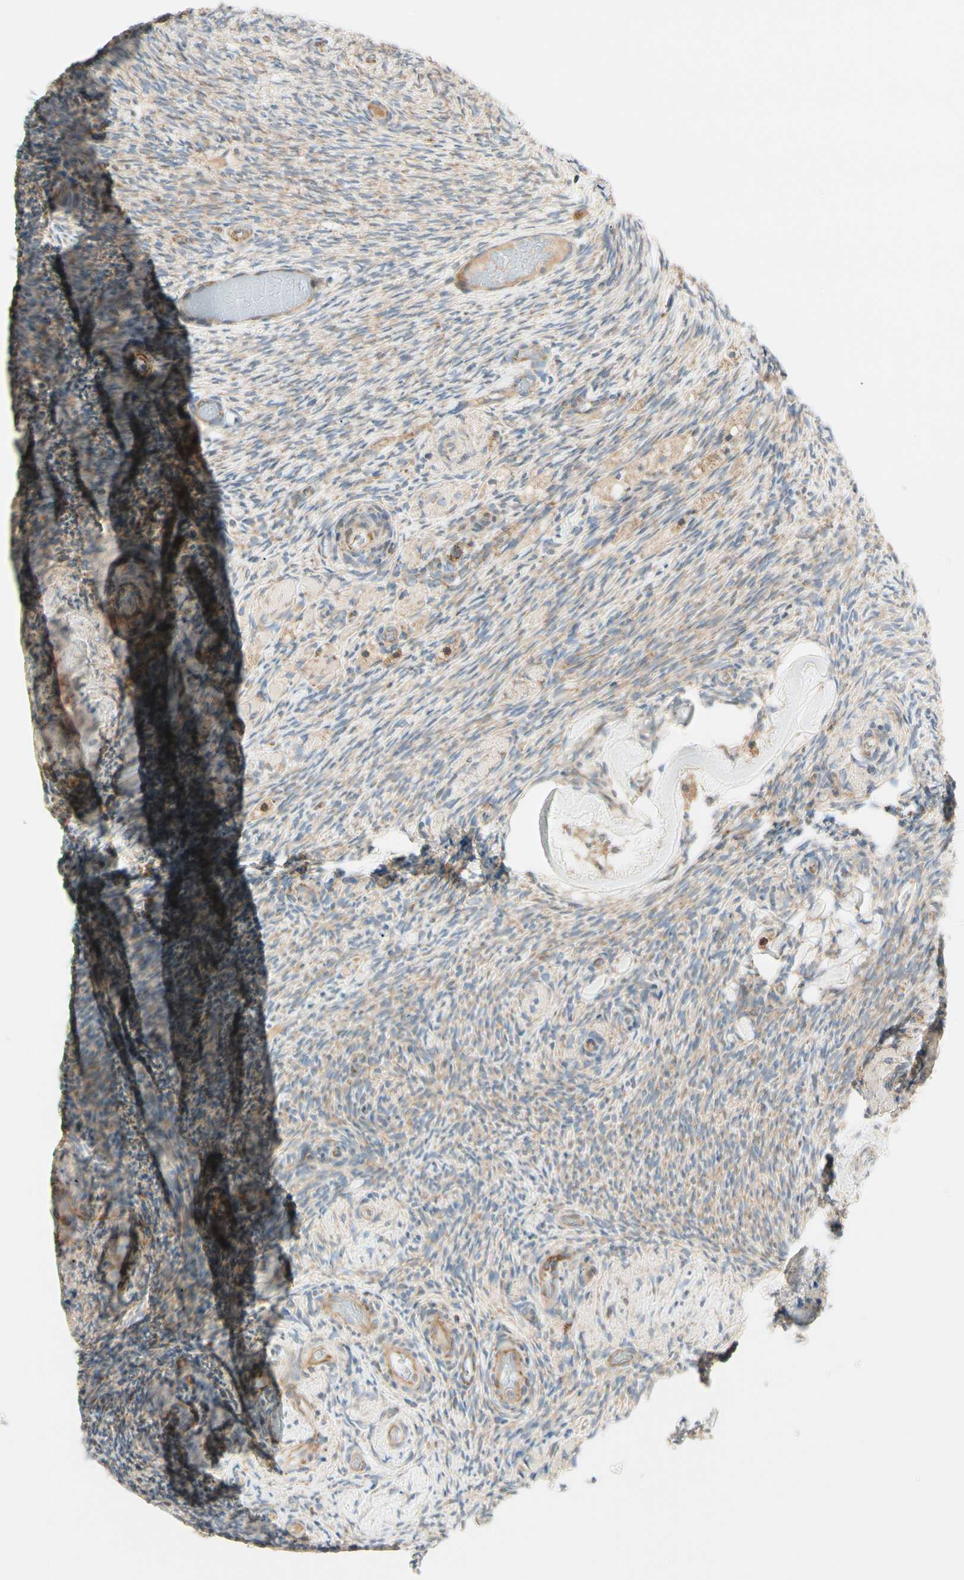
{"staining": {"intensity": "weak", "quantity": "<25%", "location": "cytoplasmic/membranous"}, "tissue": "ovary", "cell_type": "Ovarian stroma cells", "image_type": "normal", "snomed": [{"axis": "morphology", "description": "Normal tissue, NOS"}, {"axis": "topography", "description": "Ovary"}], "caption": "Immunohistochemistry (IHC) of benign human ovary demonstrates no staining in ovarian stroma cells.", "gene": "TBC1D10A", "patient": {"sex": "female", "age": 60}}